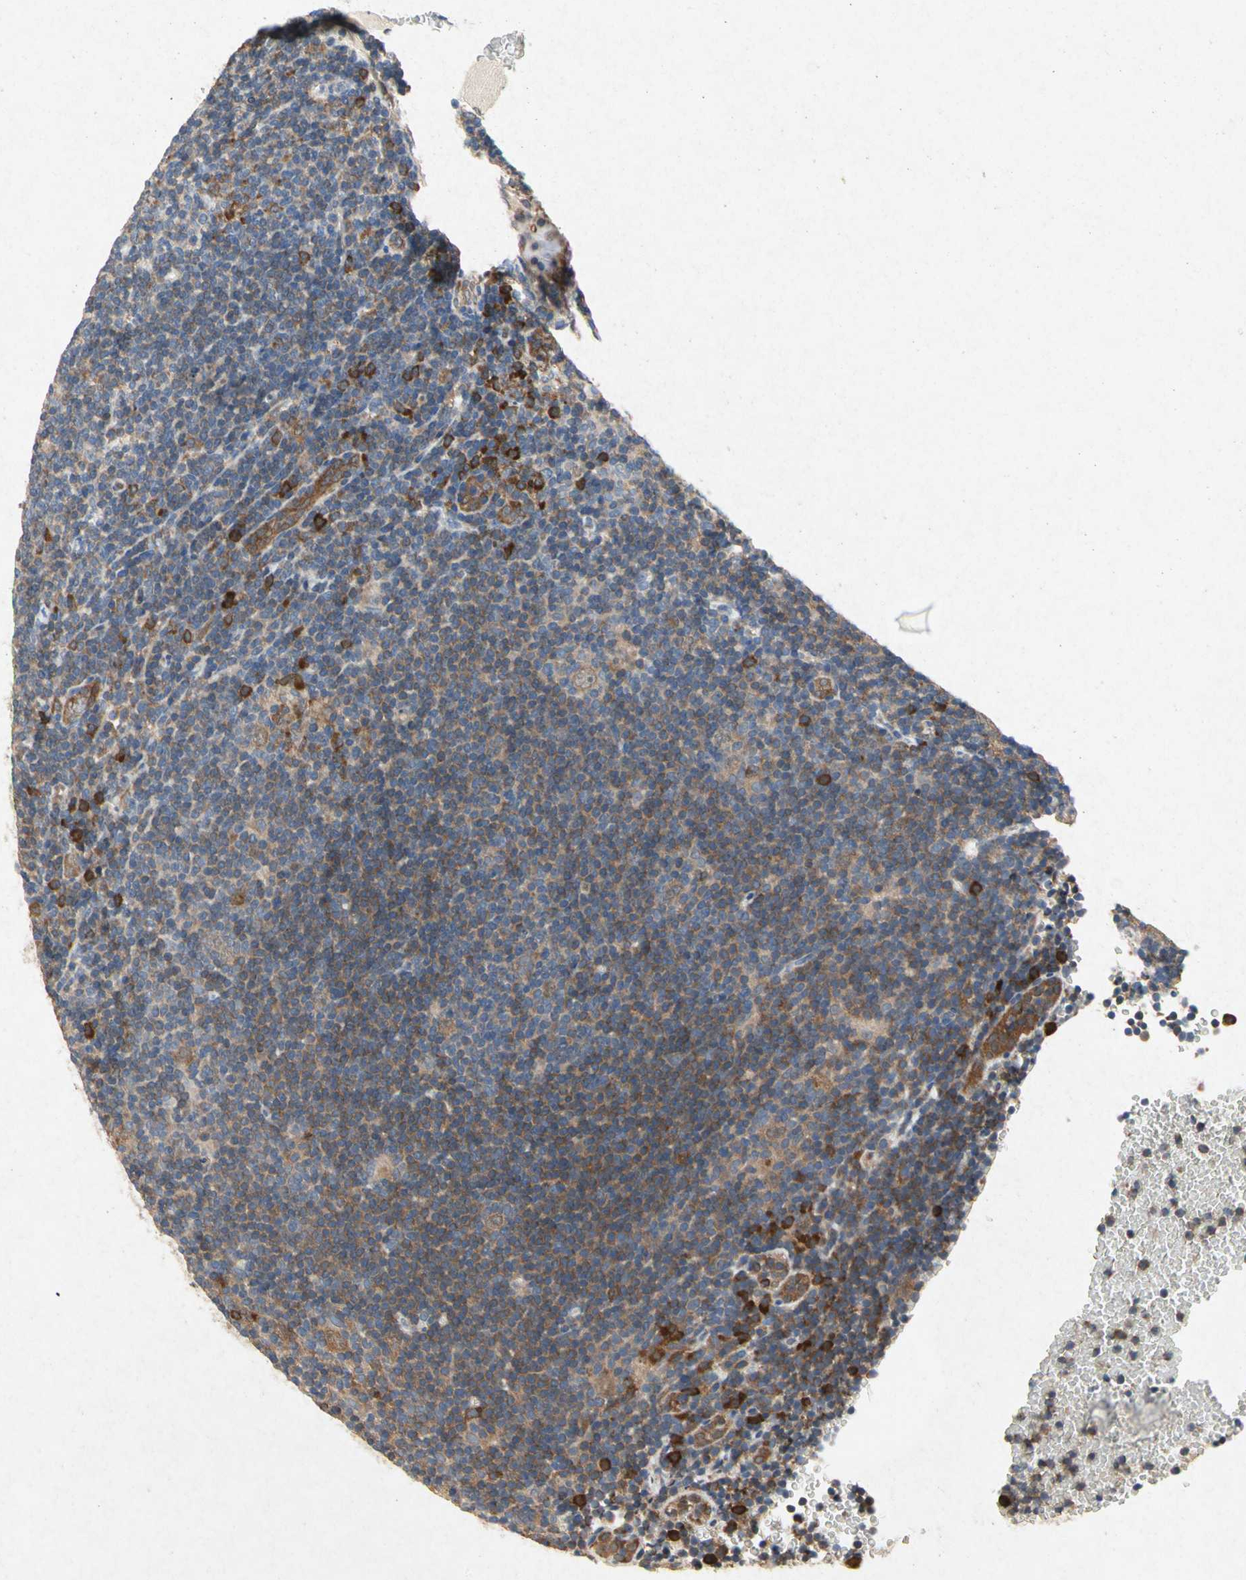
{"staining": {"intensity": "moderate", "quantity": ">75%", "location": "cytoplasmic/membranous"}, "tissue": "lymphoma", "cell_type": "Tumor cells", "image_type": "cancer", "snomed": [{"axis": "morphology", "description": "Hodgkin's disease, NOS"}, {"axis": "topography", "description": "Lymph node"}], "caption": "Immunohistochemistry histopathology image of human Hodgkin's disease stained for a protein (brown), which demonstrates medium levels of moderate cytoplasmic/membranous positivity in about >75% of tumor cells.", "gene": "RPS6KA1", "patient": {"sex": "female", "age": 57}}